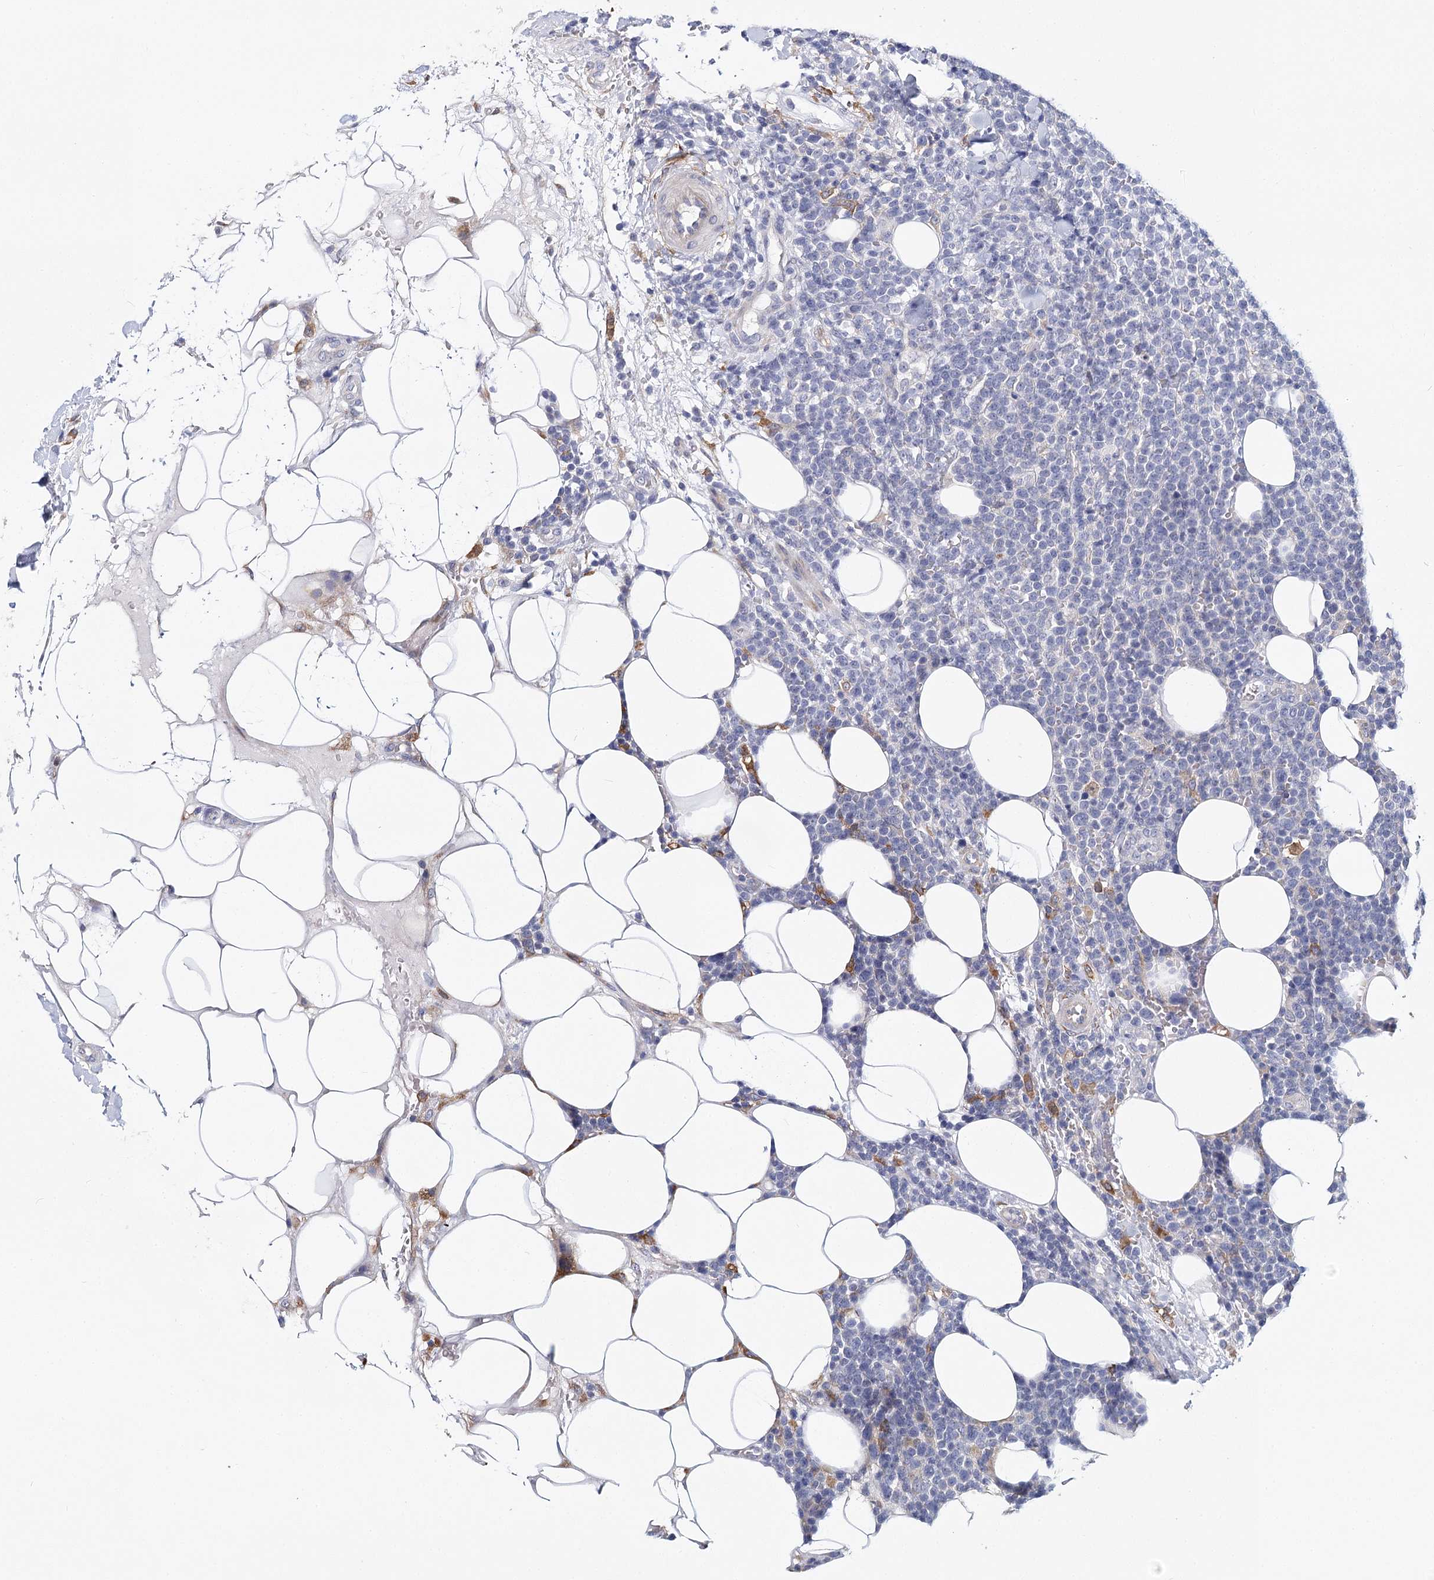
{"staining": {"intensity": "negative", "quantity": "none", "location": "none"}, "tissue": "lymphoma", "cell_type": "Tumor cells", "image_type": "cancer", "snomed": [{"axis": "morphology", "description": "Malignant lymphoma, non-Hodgkin's type, High grade"}, {"axis": "topography", "description": "Lymph node"}], "caption": "IHC image of neoplastic tissue: high-grade malignant lymphoma, non-Hodgkin's type stained with DAB displays no significant protein expression in tumor cells.", "gene": "TEX12", "patient": {"sex": "male", "age": 61}}